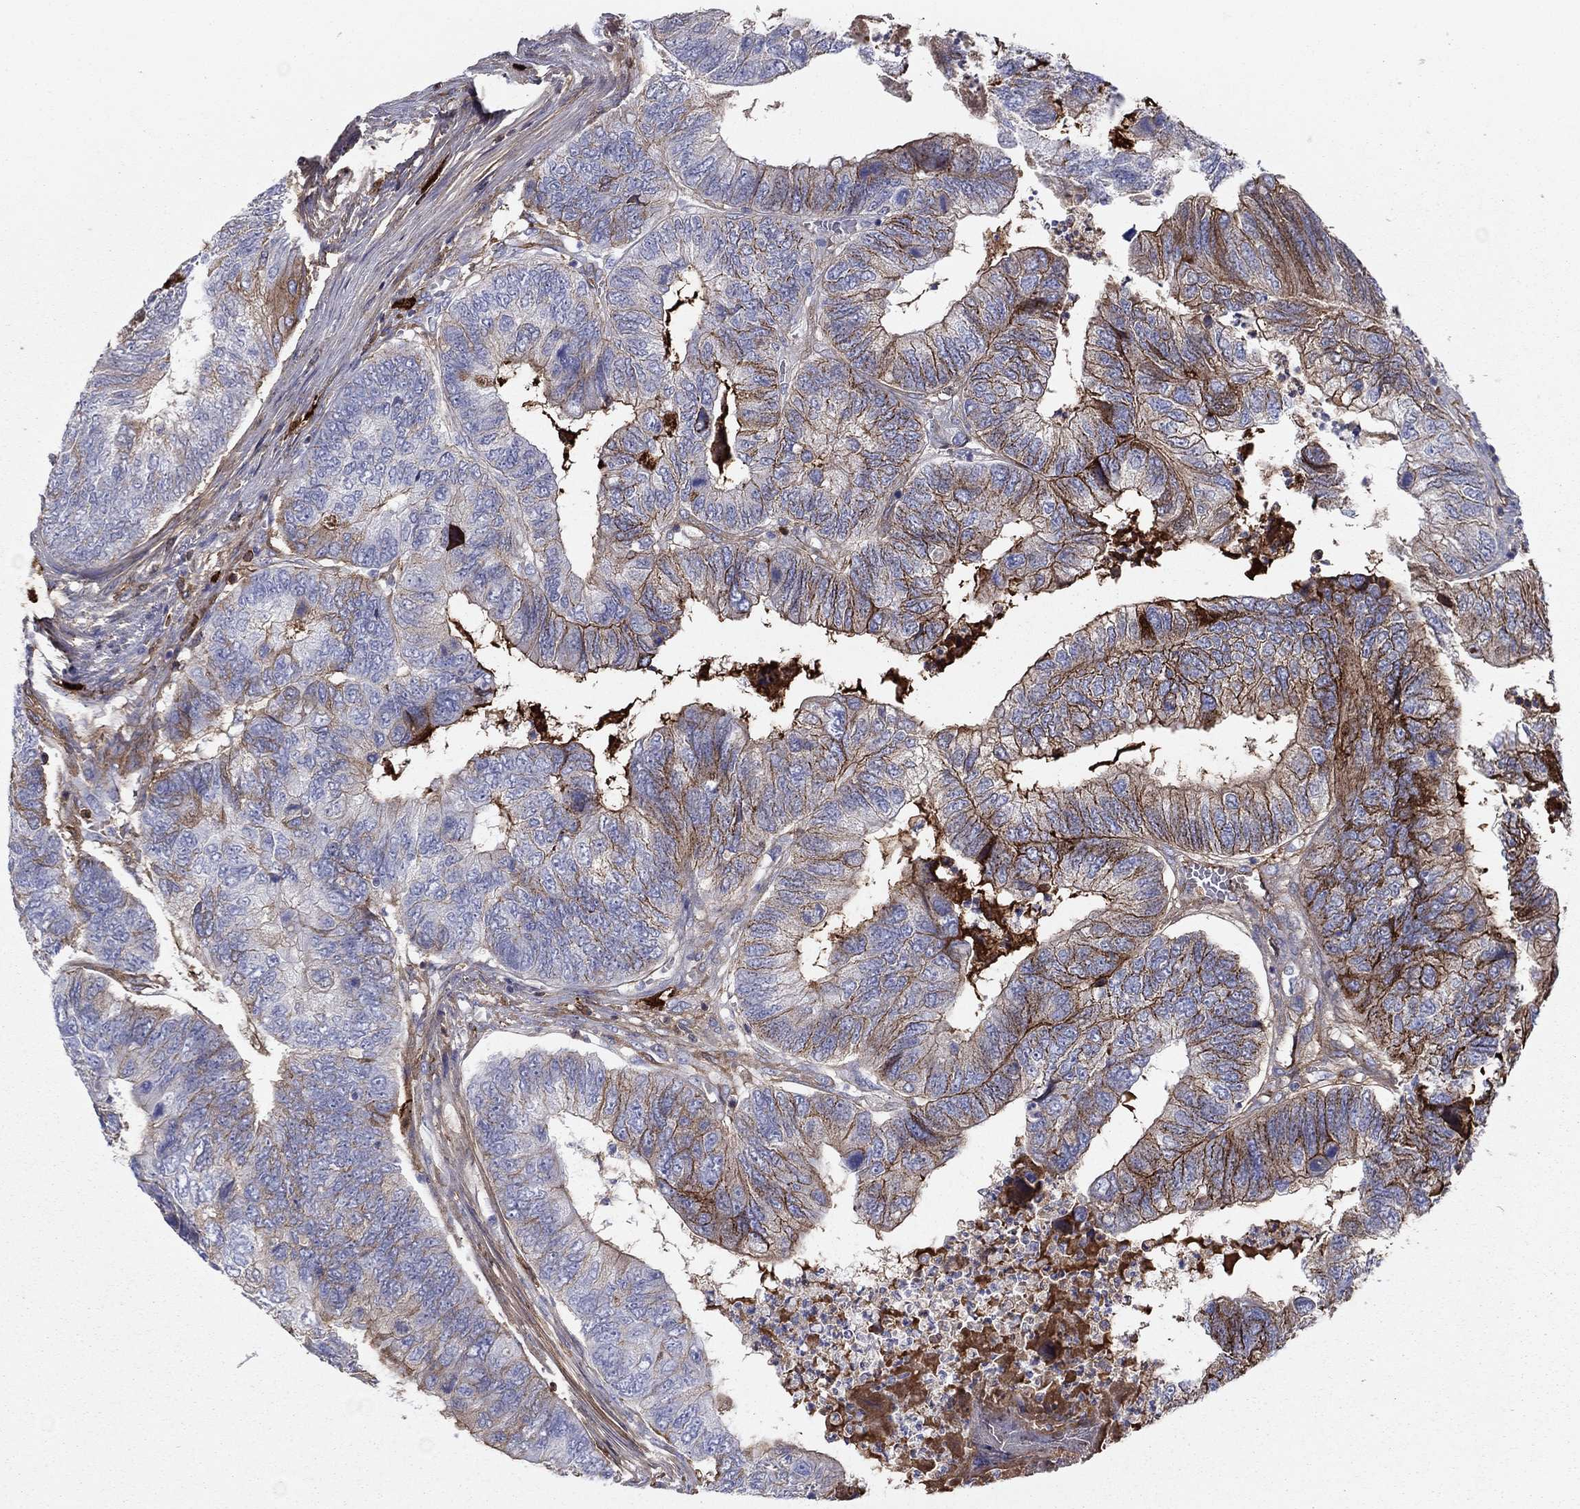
{"staining": {"intensity": "strong", "quantity": "25%-75%", "location": "cytoplasmic/membranous"}, "tissue": "colorectal cancer", "cell_type": "Tumor cells", "image_type": "cancer", "snomed": [{"axis": "morphology", "description": "Adenocarcinoma, NOS"}, {"axis": "topography", "description": "Colon"}], "caption": "Immunohistochemistry (IHC) photomicrograph of colorectal adenocarcinoma stained for a protein (brown), which displays high levels of strong cytoplasmic/membranous positivity in about 25%-75% of tumor cells.", "gene": "HPX", "patient": {"sex": "female", "age": 67}}